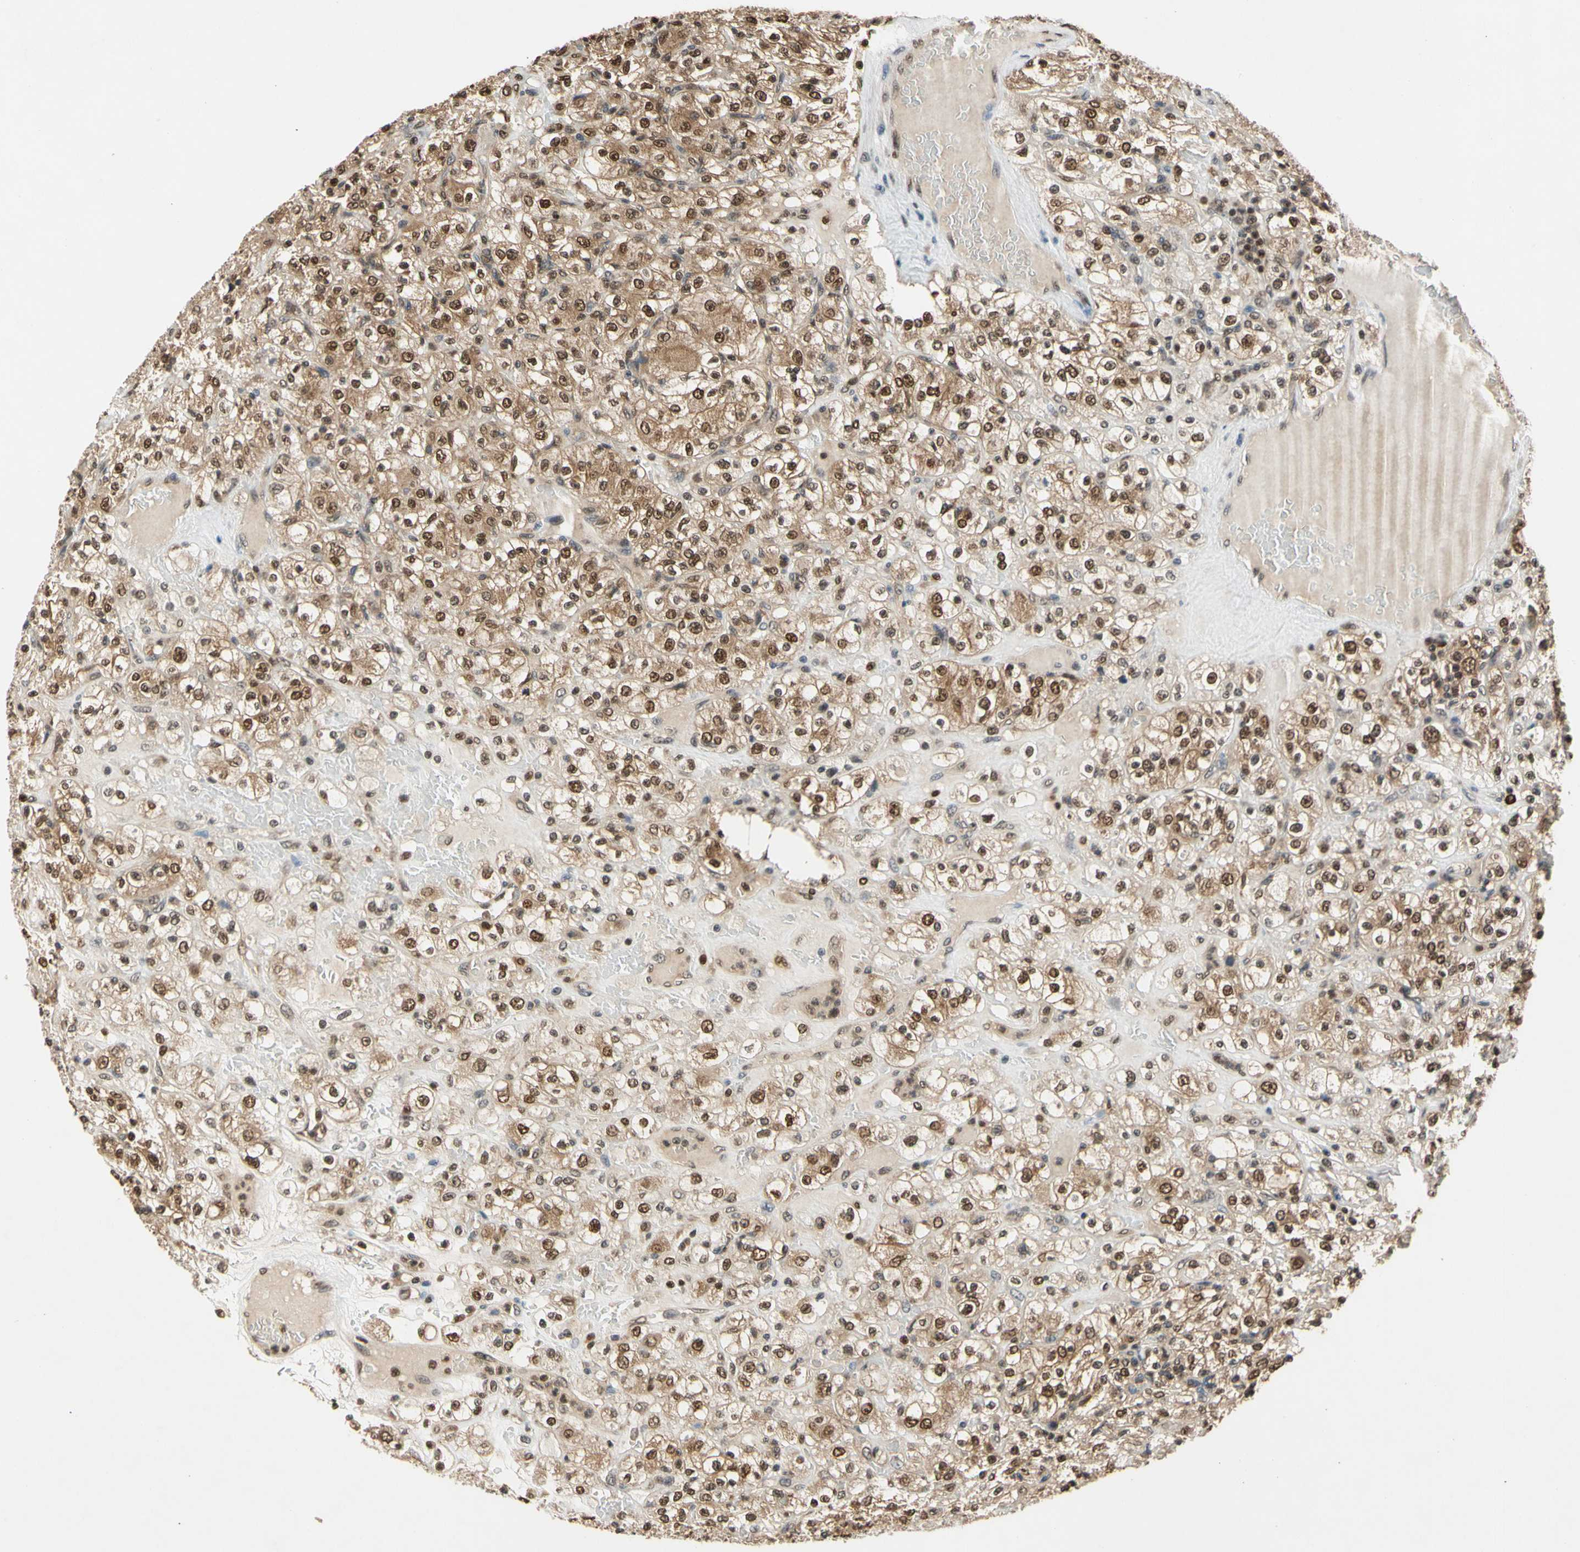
{"staining": {"intensity": "moderate", "quantity": ">75%", "location": "cytoplasmic/membranous,nuclear"}, "tissue": "renal cancer", "cell_type": "Tumor cells", "image_type": "cancer", "snomed": [{"axis": "morphology", "description": "Normal tissue, NOS"}, {"axis": "morphology", "description": "Adenocarcinoma, NOS"}, {"axis": "topography", "description": "Kidney"}], "caption": "This image shows immunohistochemistry staining of adenocarcinoma (renal), with medium moderate cytoplasmic/membranous and nuclear staining in approximately >75% of tumor cells.", "gene": "GSR", "patient": {"sex": "female", "age": 72}}